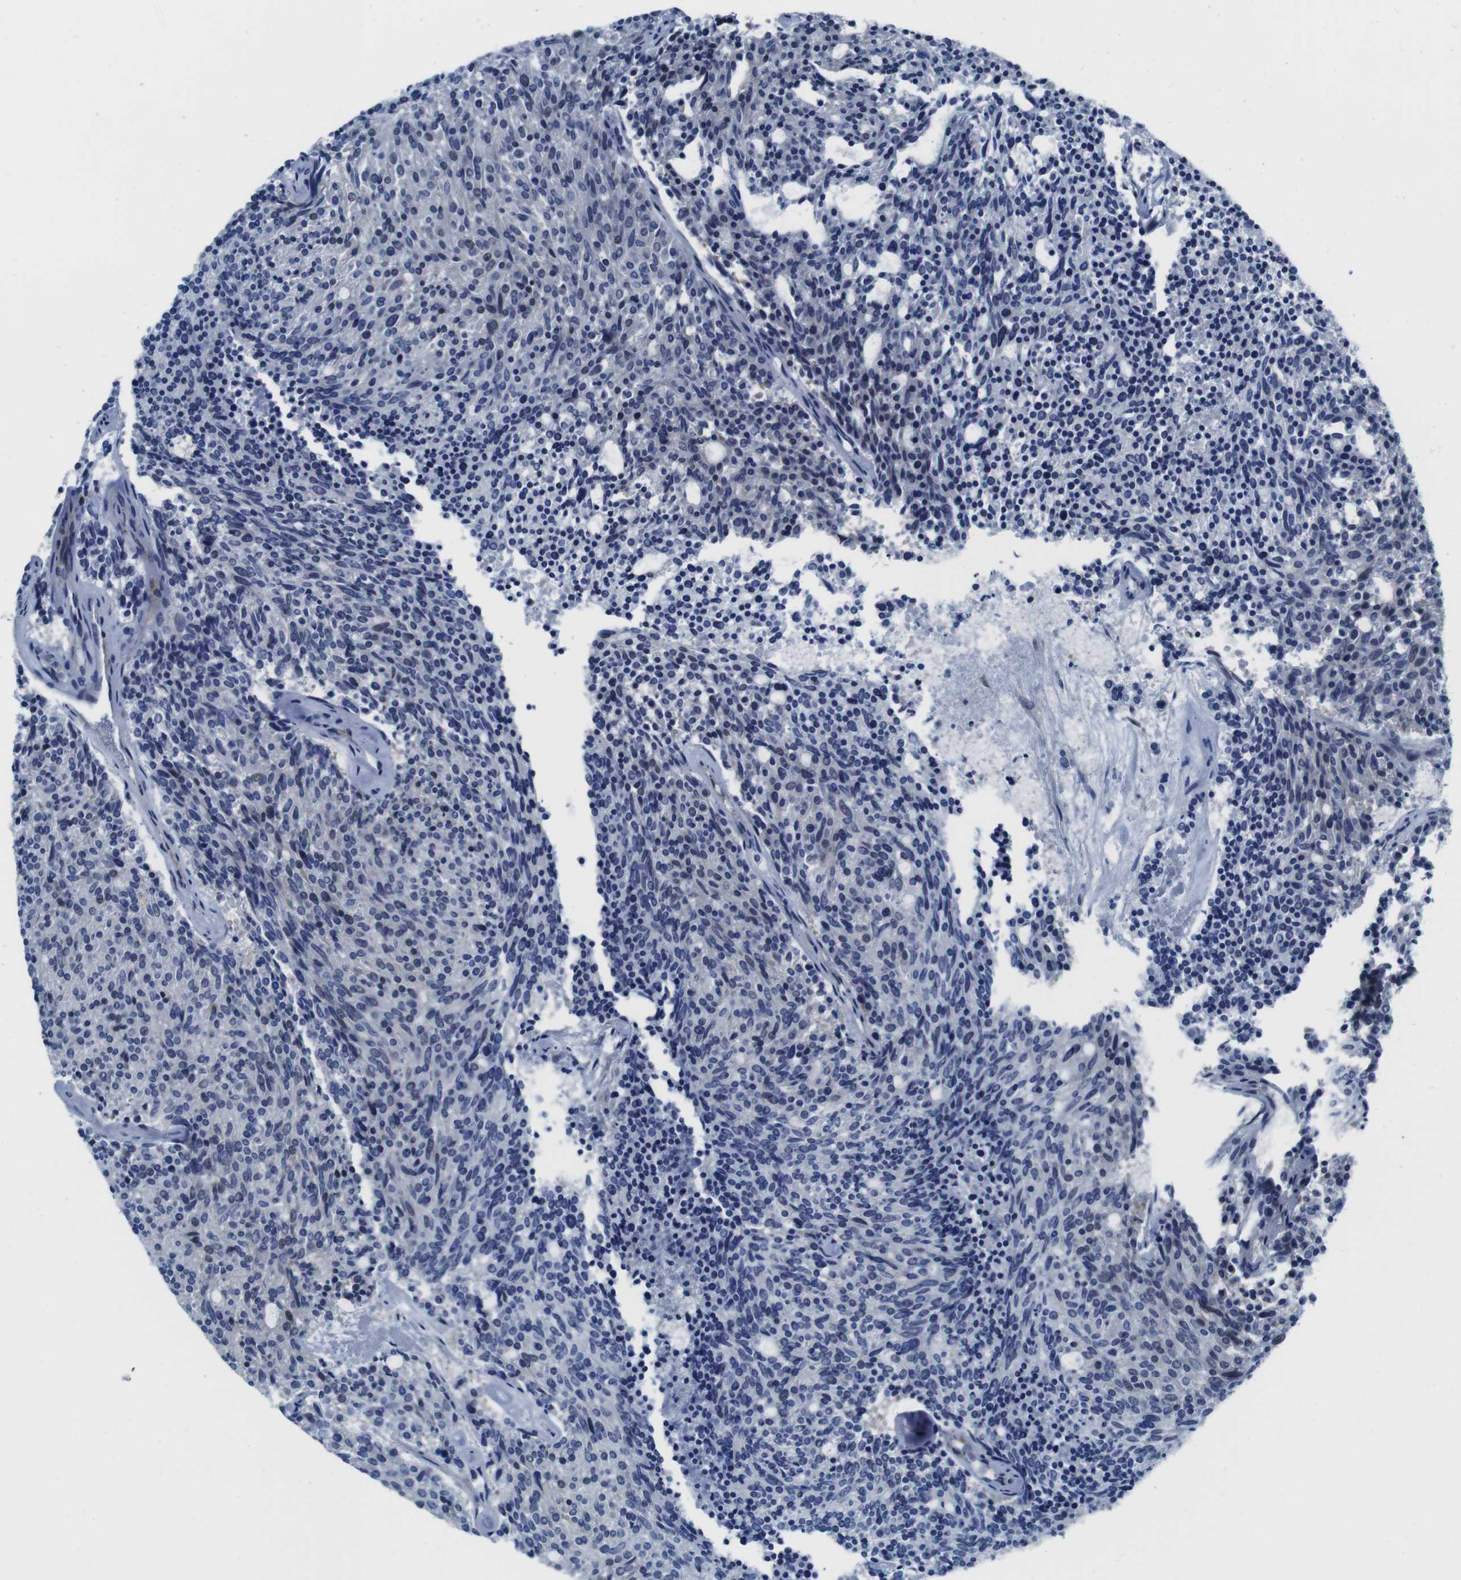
{"staining": {"intensity": "negative", "quantity": "none", "location": "none"}, "tissue": "carcinoid", "cell_type": "Tumor cells", "image_type": "cancer", "snomed": [{"axis": "morphology", "description": "Carcinoid, malignant, NOS"}, {"axis": "topography", "description": "Pancreas"}], "caption": "Tumor cells are negative for brown protein staining in carcinoid (malignant). (Immunohistochemistry, brightfield microscopy, high magnification).", "gene": "EIF4A1", "patient": {"sex": "female", "age": 54}}